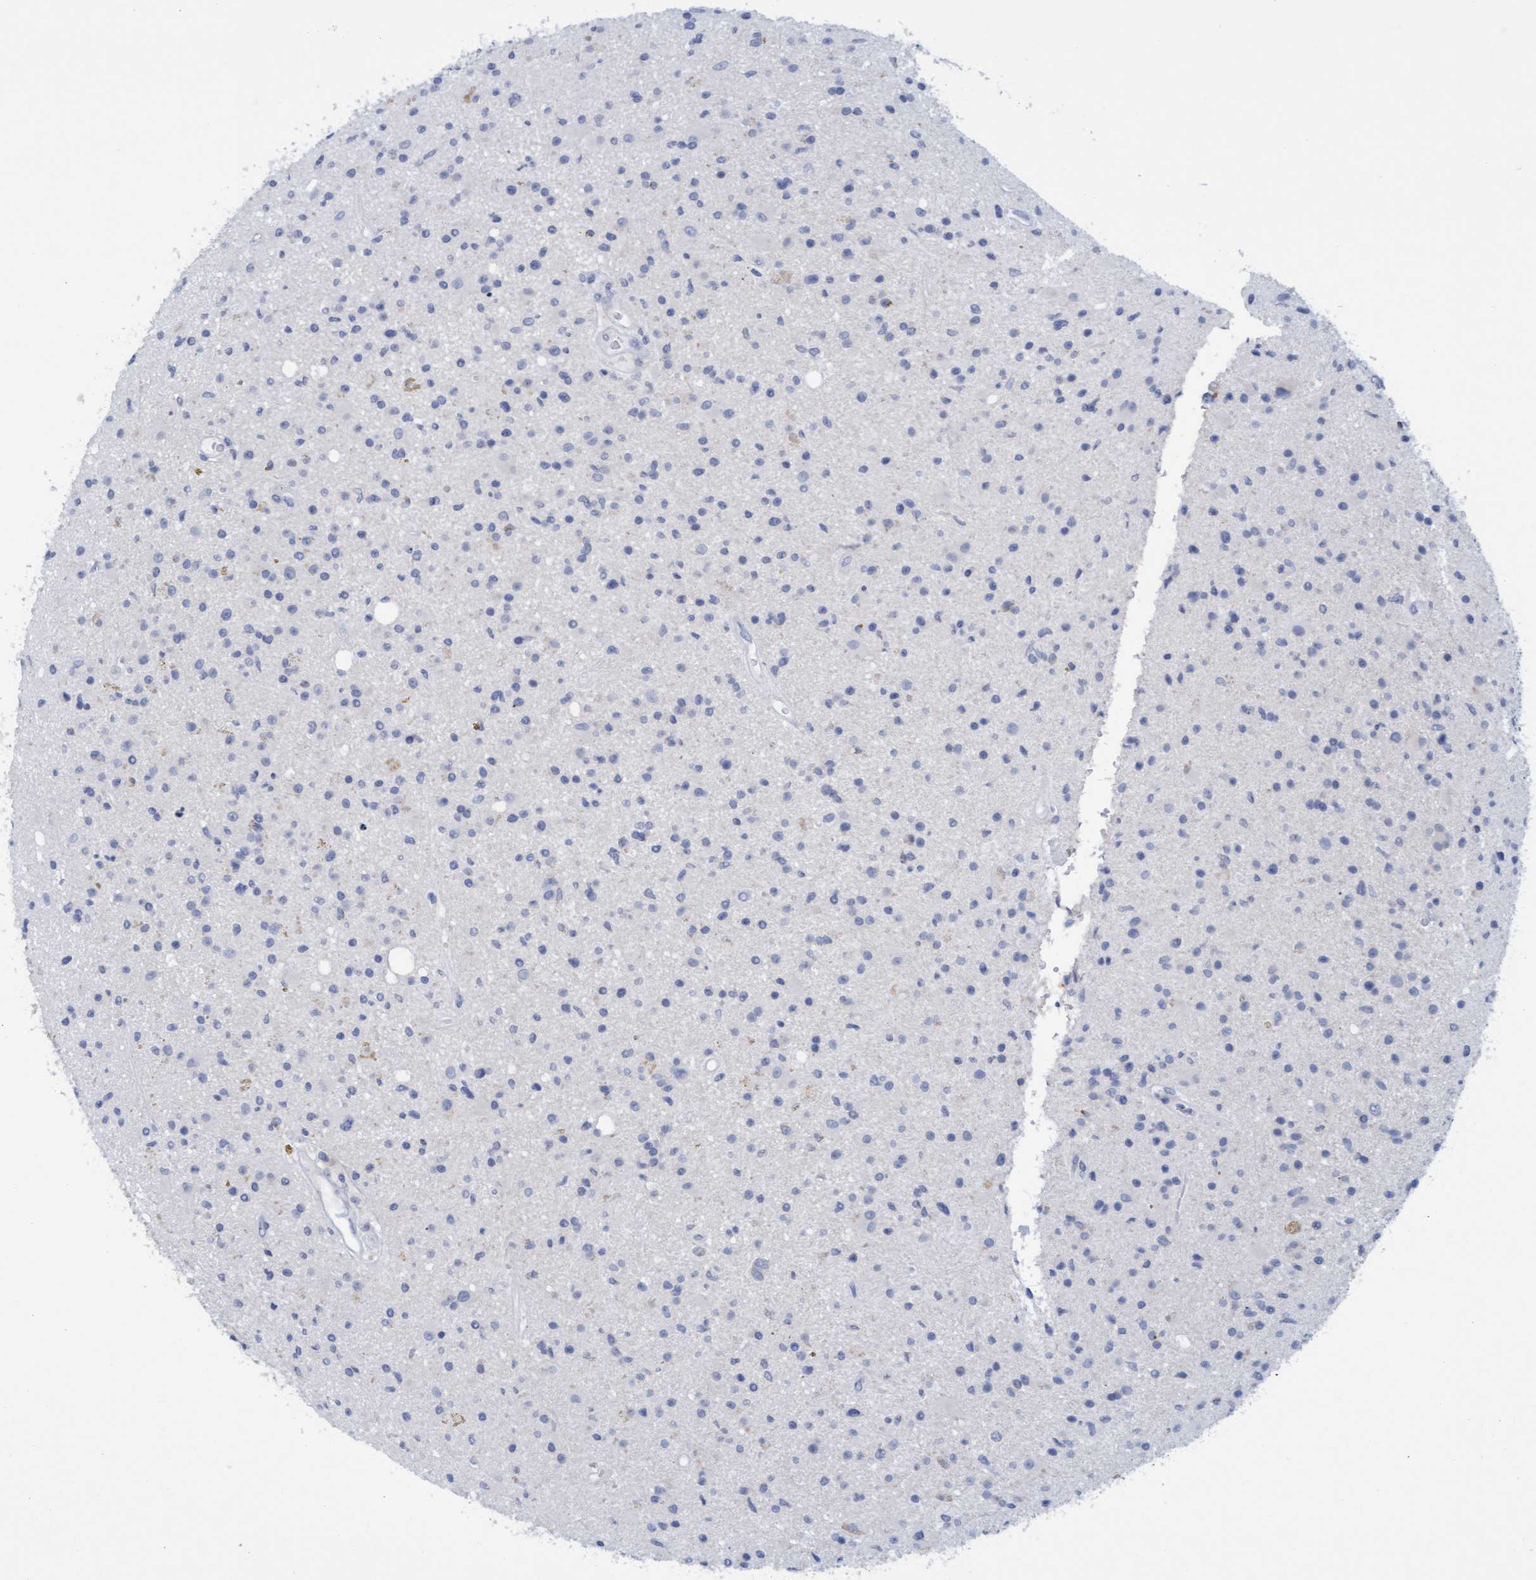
{"staining": {"intensity": "negative", "quantity": "none", "location": "none"}, "tissue": "glioma", "cell_type": "Tumor cells", "image_type": "cancer", "snomed": [{"axis": "morphology", "description": "Glioma, malignant, High grade"}, {"axis": "topography", "description": "Brain"}], "caption": "Immunohistochemistry (IHC) of malignant high-grade glioma shows no staining in tumor cells.", "gene": "SSTR3", "patient": {"sex": "male", "age": 33}}